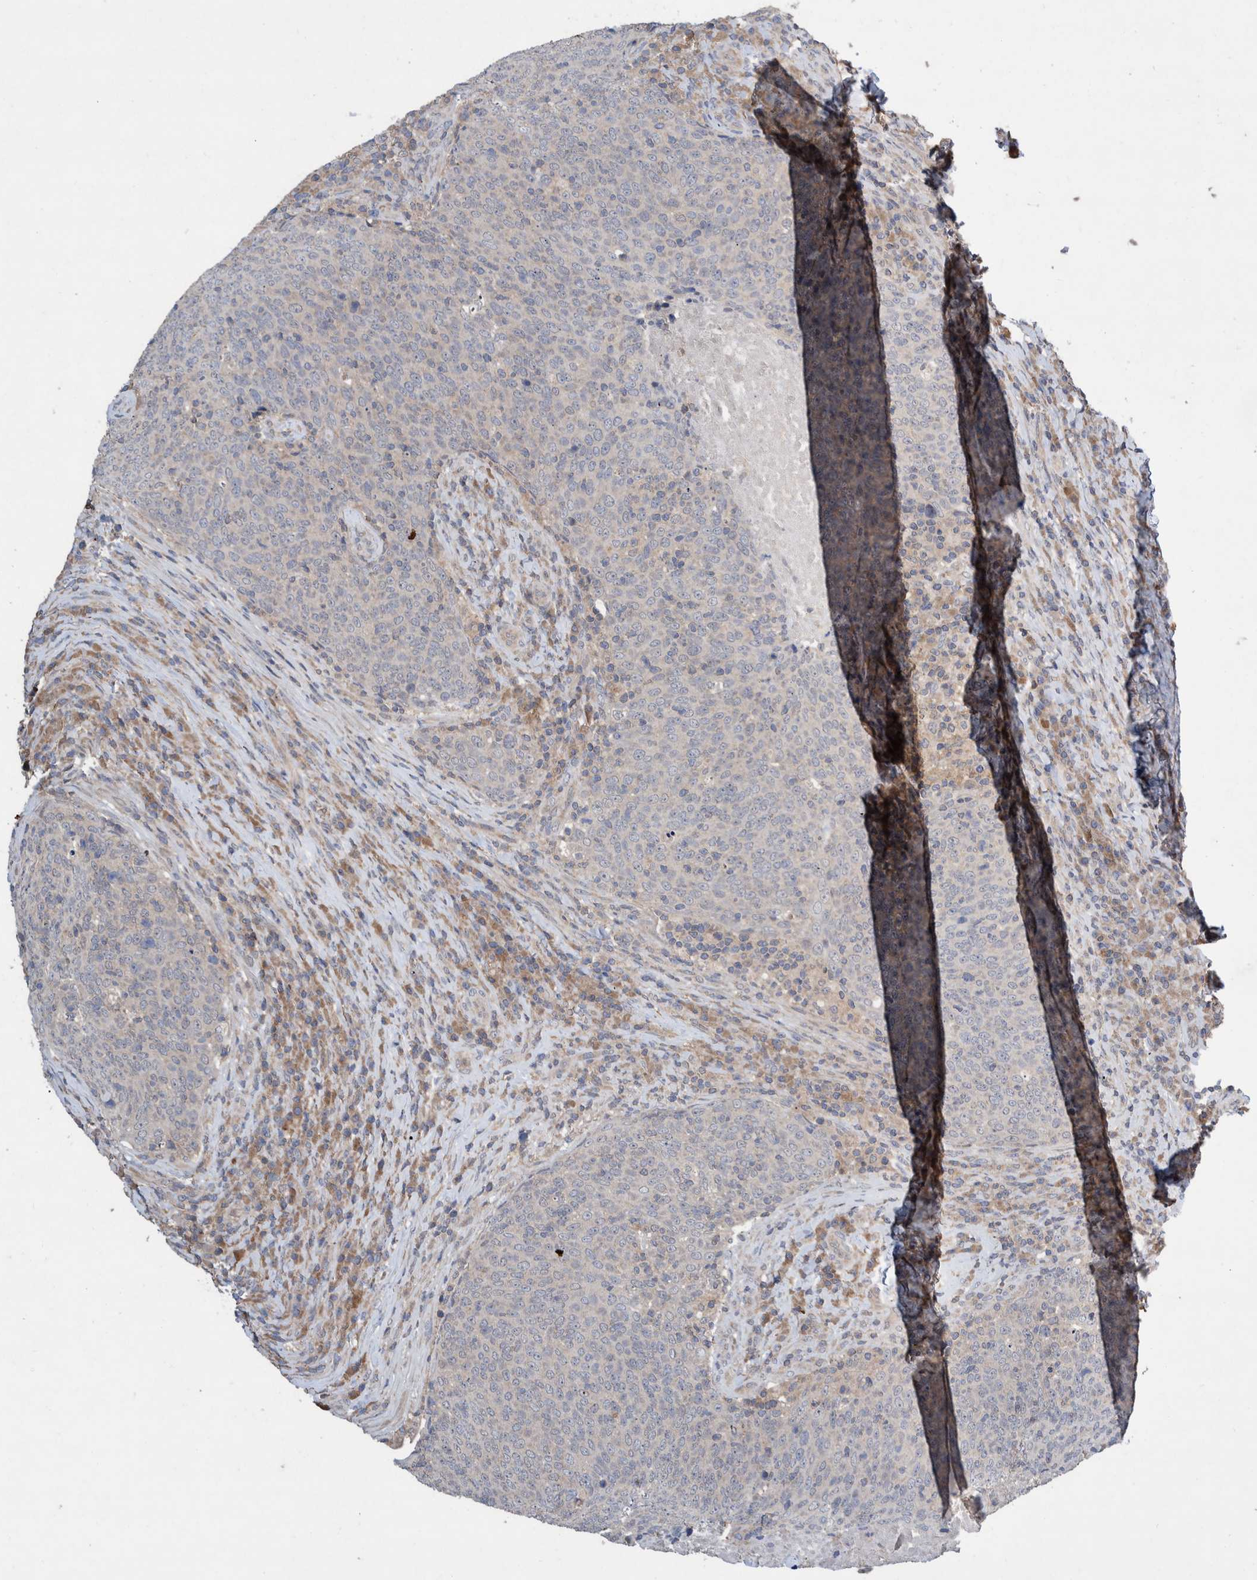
{"staining": {"intensity": "negative", "quantity": "none", "location": "none"}, "tissue": "head and neck cancer", "cell_type": "Tumor cells", "image_type": "cancer", "snomed": [{"axis": "morphology", "description": "Squamous cell carcinoma, NOS"}, {"axis": "morphology", "description": "Squamous cell carcinoma, metastatic, NOS"}, {"axis": "topography", "description": "Lymph node"}, {"axis": "topography", "description": "Head-Neck"}], "caption": "IHC of human squamous cell carcinoma (head and neck) shows no expression in tumor cells.", "gene": "PLPBP", "patient": {"sex": "male", "age": 62}}